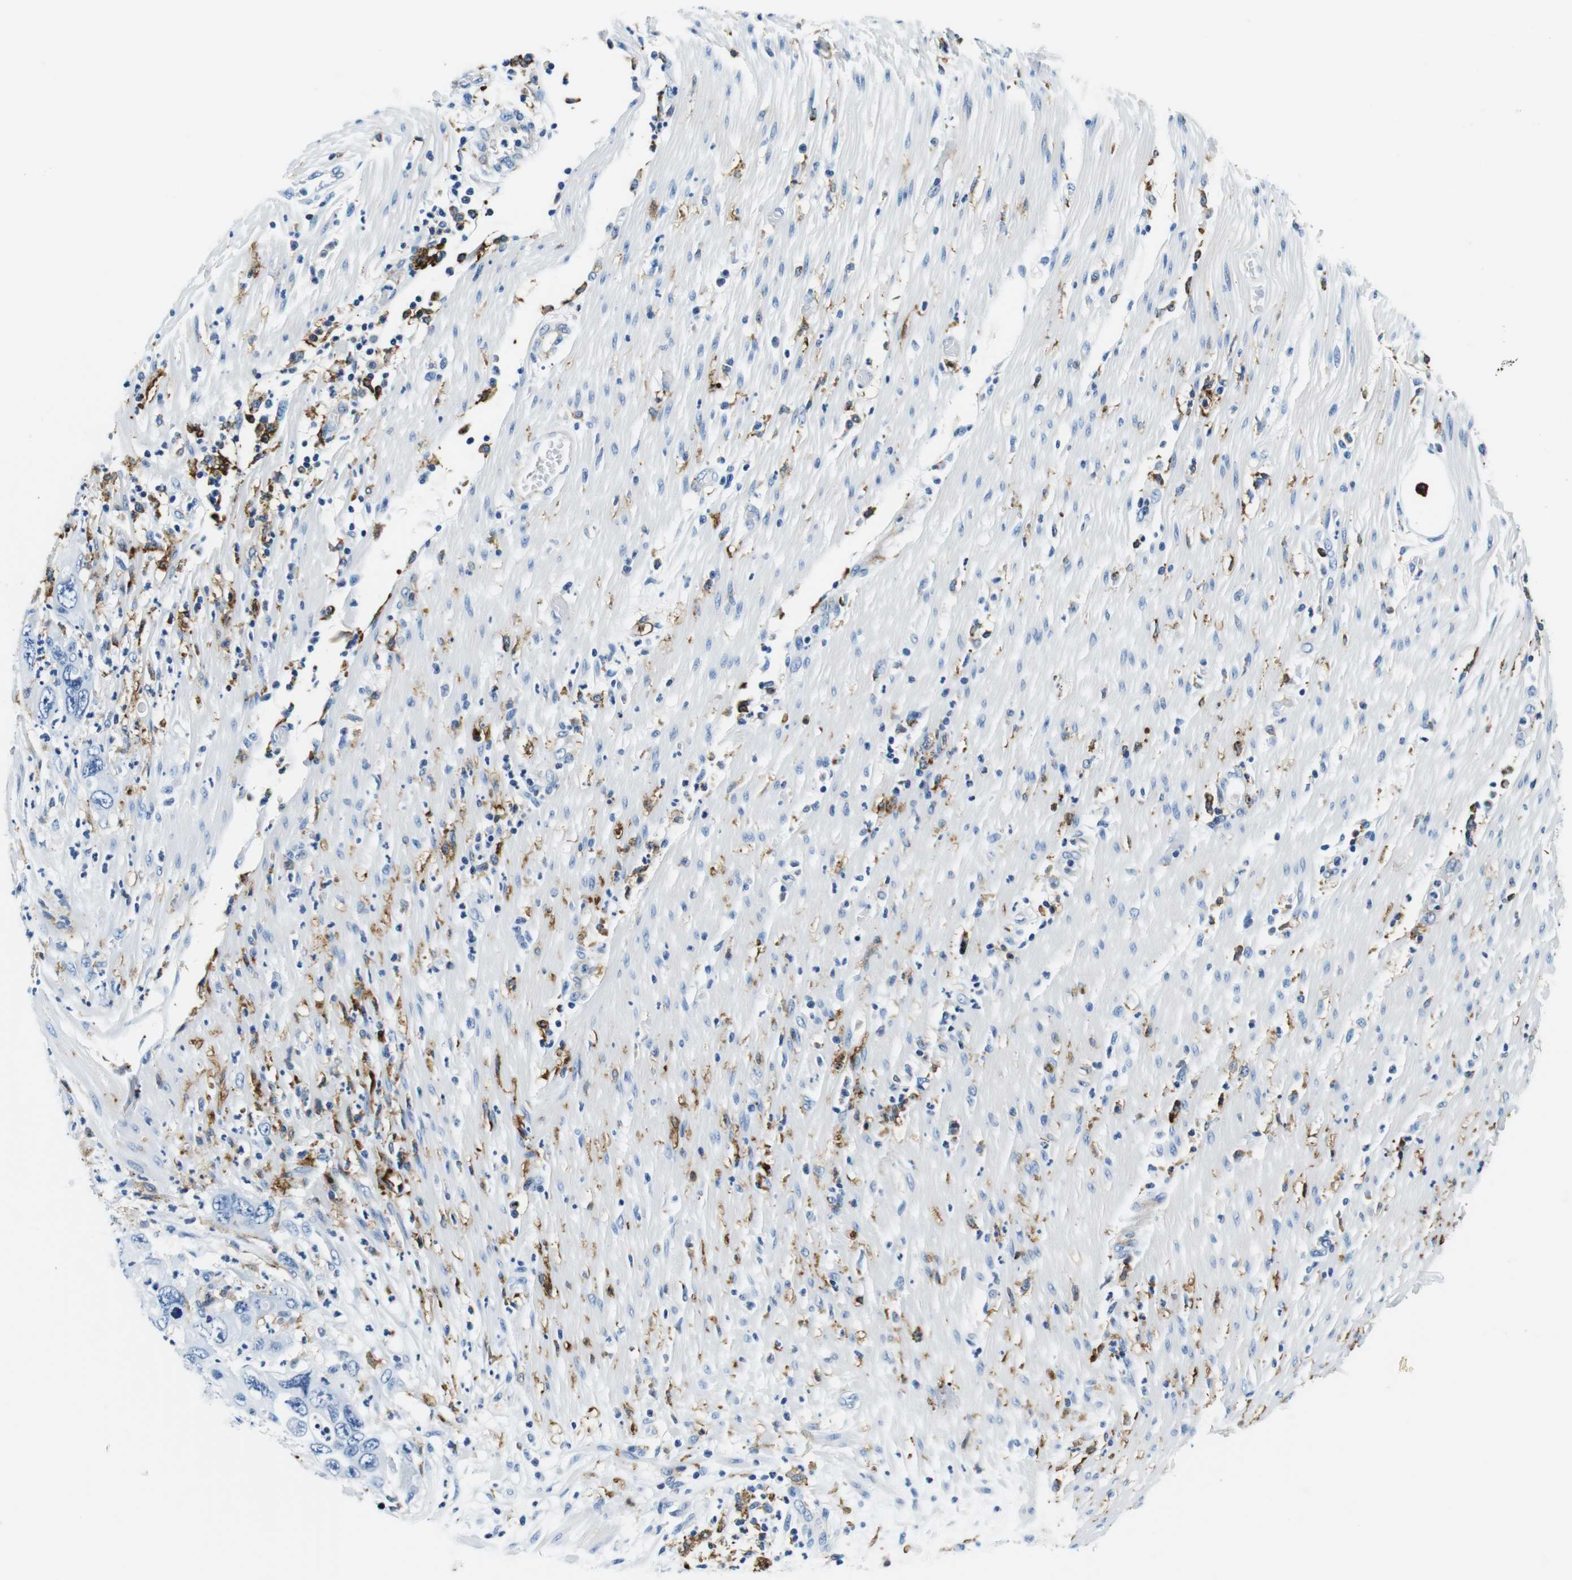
{"staining": {"intensity": "negative", "quantity": "none", "location": "none"}, "tissue": "pancreatic cancer", "cell_type": "Tumor cells", "image_type": "cancer", "snomed": [{"axis": "morphology", "description": "Adenocarcinoma, NOS"}, {"axis": "topography", "description": "Pancreas"}], "caption": "Immunohistochemistry (IHC) histopathology image of neoplastic tissue: human pancreatic adenocarcinoma stained with DAB reveals no significant protein expression in tumor cells.", "gene": "HLA-DRB1", "patient": {"sex": "female", "age": 71}}